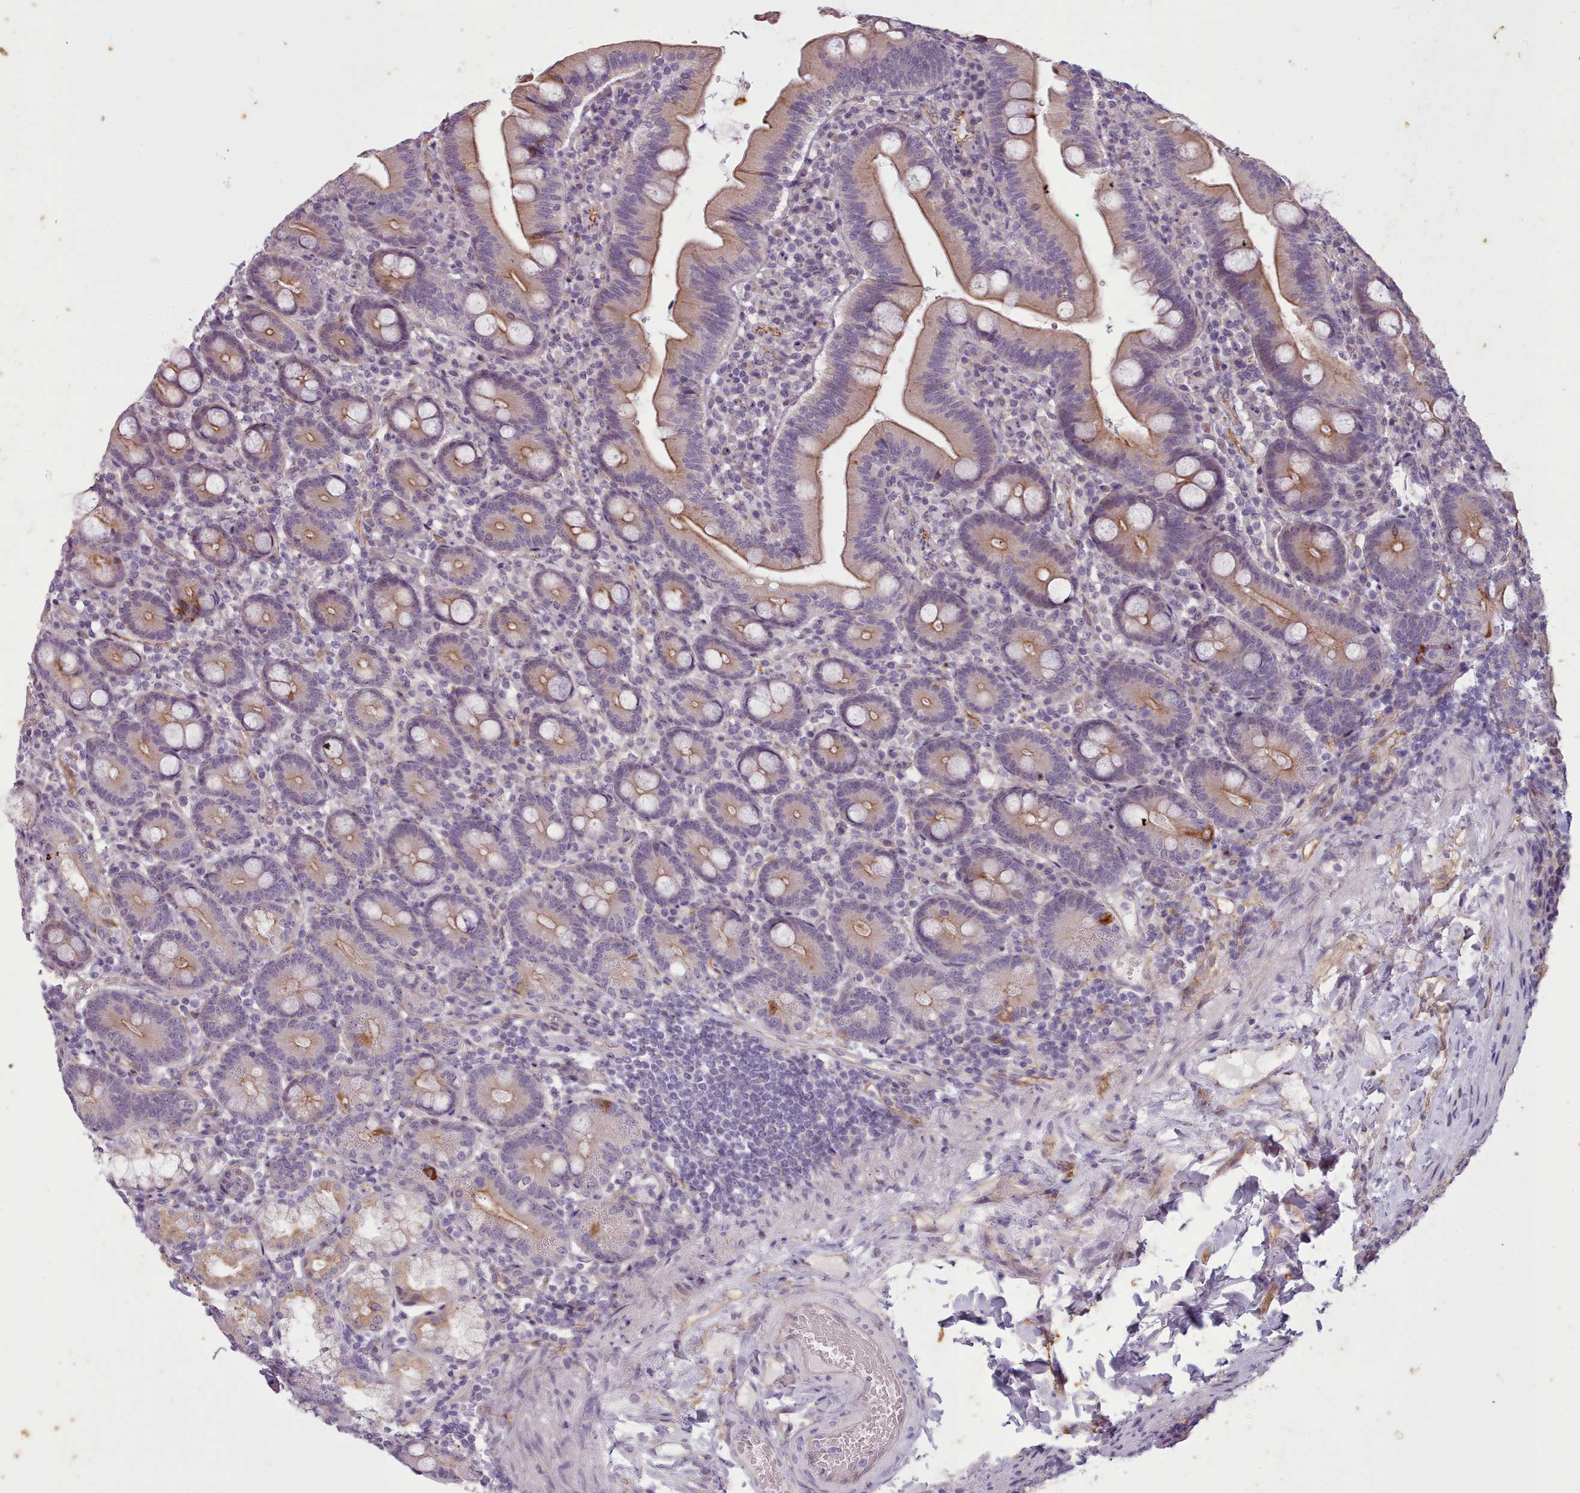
{"staining": {"intensity": "moderate", "quantity": "25%-75%", "location": "cytoplasmic/membranous"}, "tissue": "duodenum", "cell_type": "Glandular cells", "image_type": "normal", "snomed": [{"axis": "morphology", "description": "Normal tissue, NOS"}, {"axis": "topography", "description": "Duodenum"}], "caption": "DAB (3,3'-diaminobenzidine) immunohistochemical staining of unremarkable duodenum reveals moderate cytoplasmic/membranous protein positivity in approximately 25%-75% of glandular cells.", "gene": "PLD4", "patient": {"sex": "female", "age": 67}}